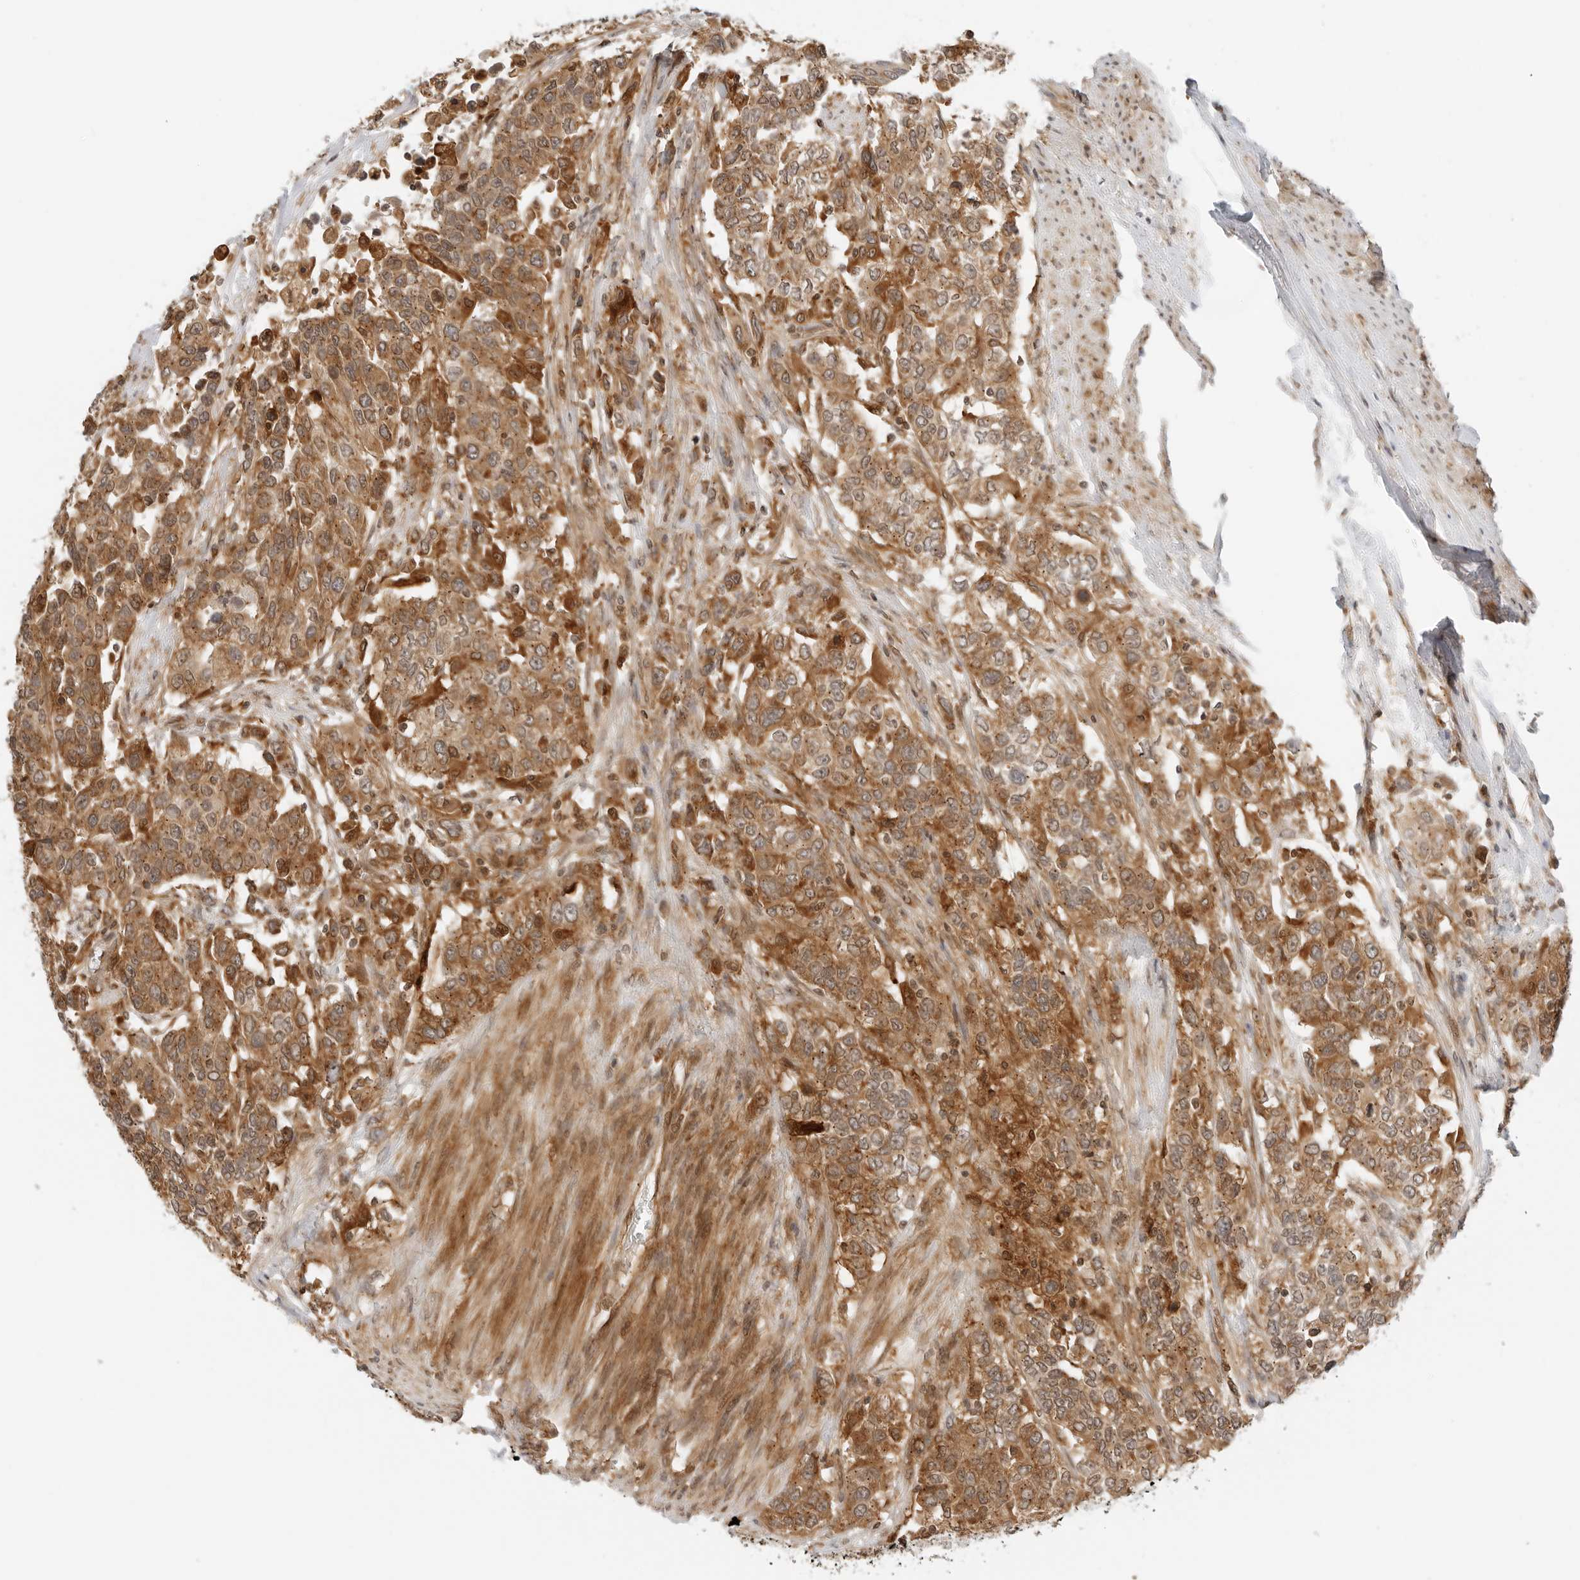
{"staining": {"intensity": "strong", "quantity": ">75%", "location": "cytoplasmic/membranous"}, "tissue": "urothelial cancer", "cell_type": "Tumor cells", "image_type": "cancer", "snomed": [{"axis": "morphology", "description": "Urothelial carcinoma, High grade"}, {"axis": "topography", "description": "Urinary bladder"}], "caption": "Immunohistochemical staining of human urothelial cancer demonstrates high levels of strong cytoplasmic/membranous expression in about >75% of tumor cells.", "gene": "RC3H1", "patient": {"sex": "female", "age": 80}}